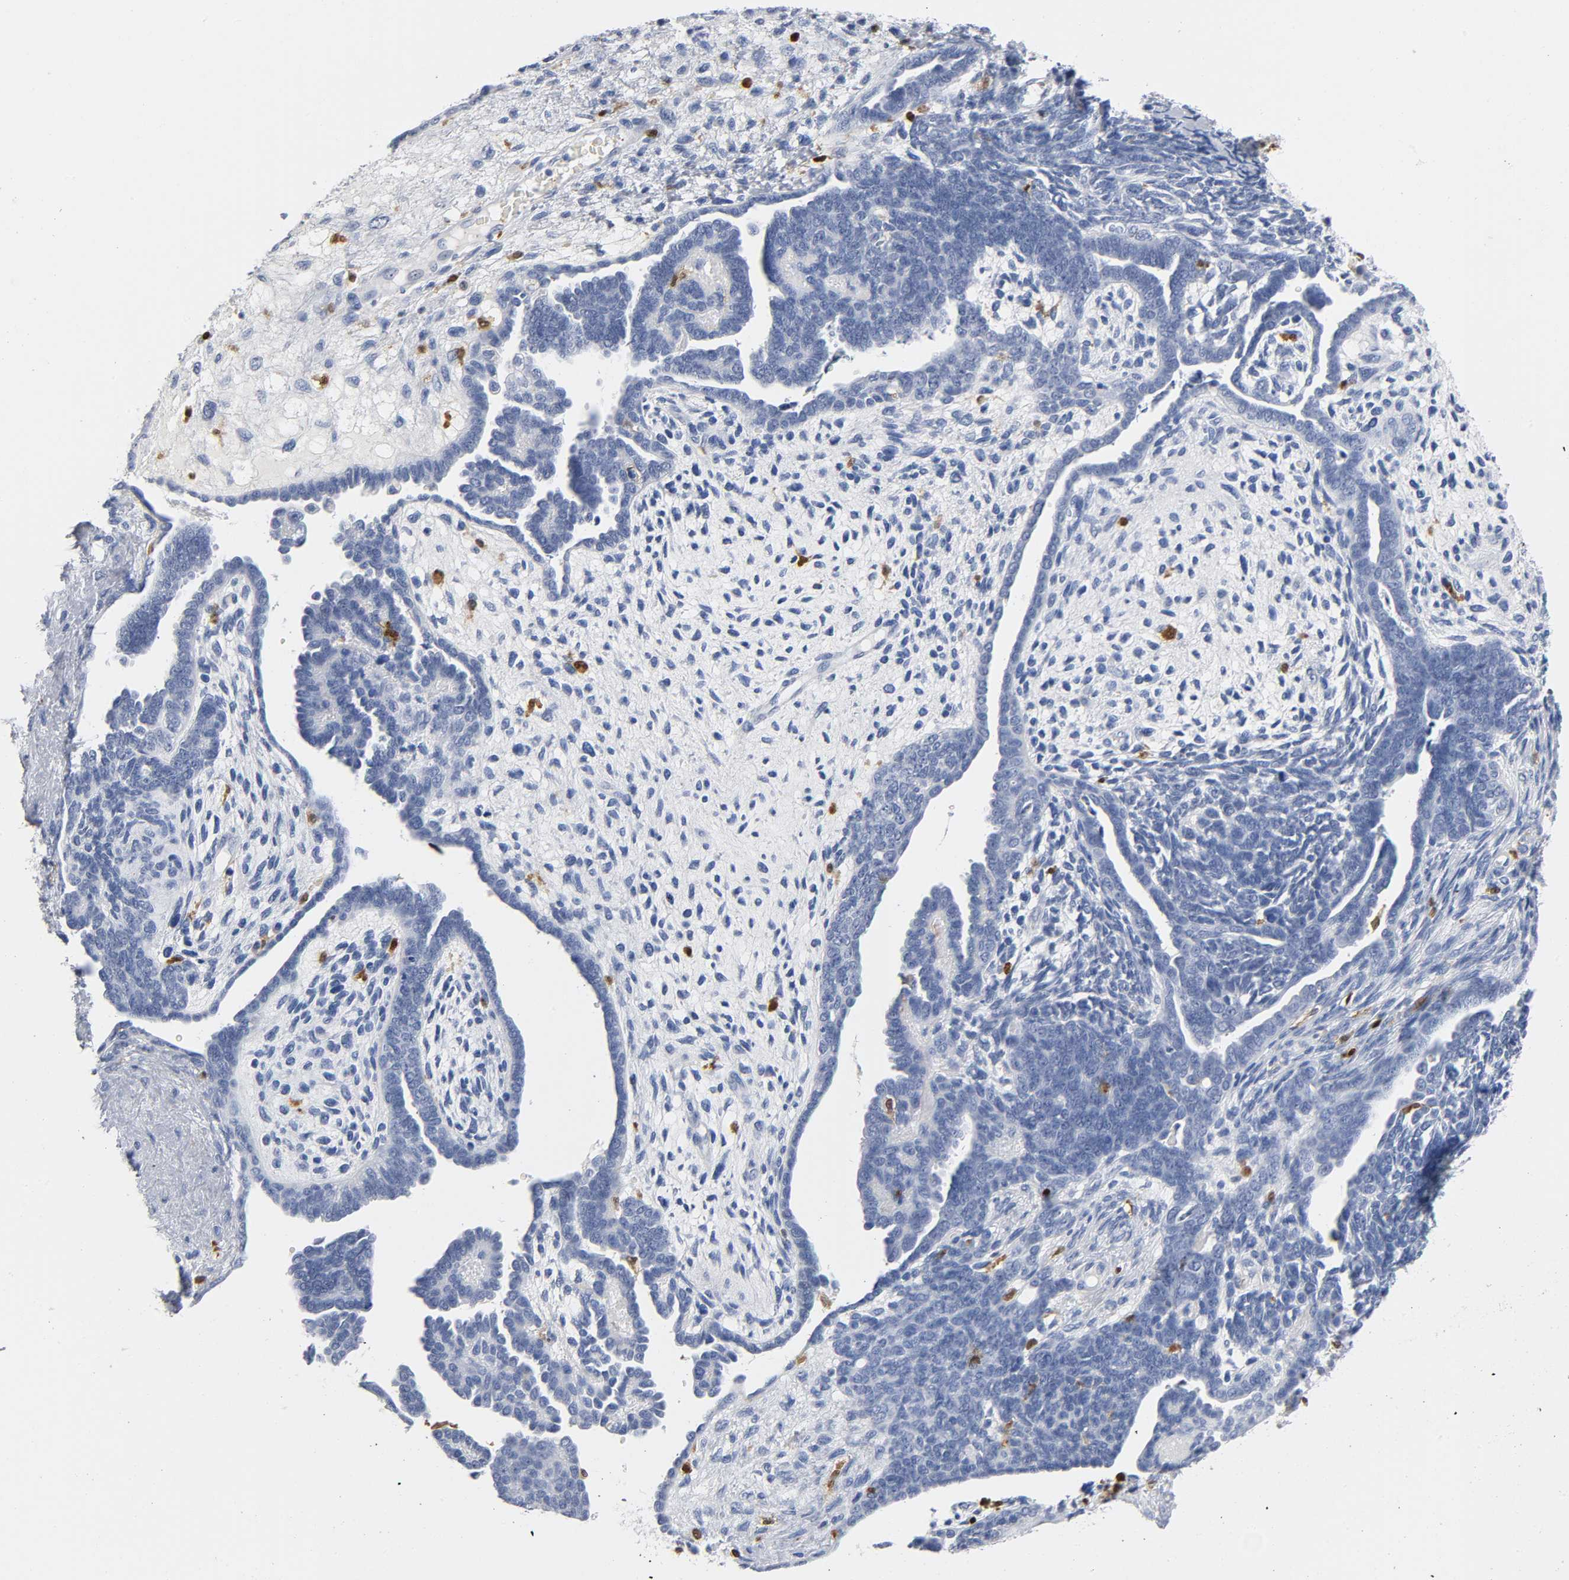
{"staining": {"intensity": "negative", "quantity": "none", "location": "none"}, "tissue": "endometrial cancer", "cell_type": "Tumor cells", "image_type": "cancer", "snomed": [{"axis": "morphology", "description": "Neoplasm, malignant, NOS"}, {"axis": "topography", "description": "Endometrium"}], "caption": "Immunohistochemistry (IHC) photomicrograph of neoplastic tissue: human malignant neoplasm (endometrial) stained with DAB exhibits no significant protein expression in tumor cells.", "gene": "DOK2", "patient": {"sex": "female", "age": 74}}